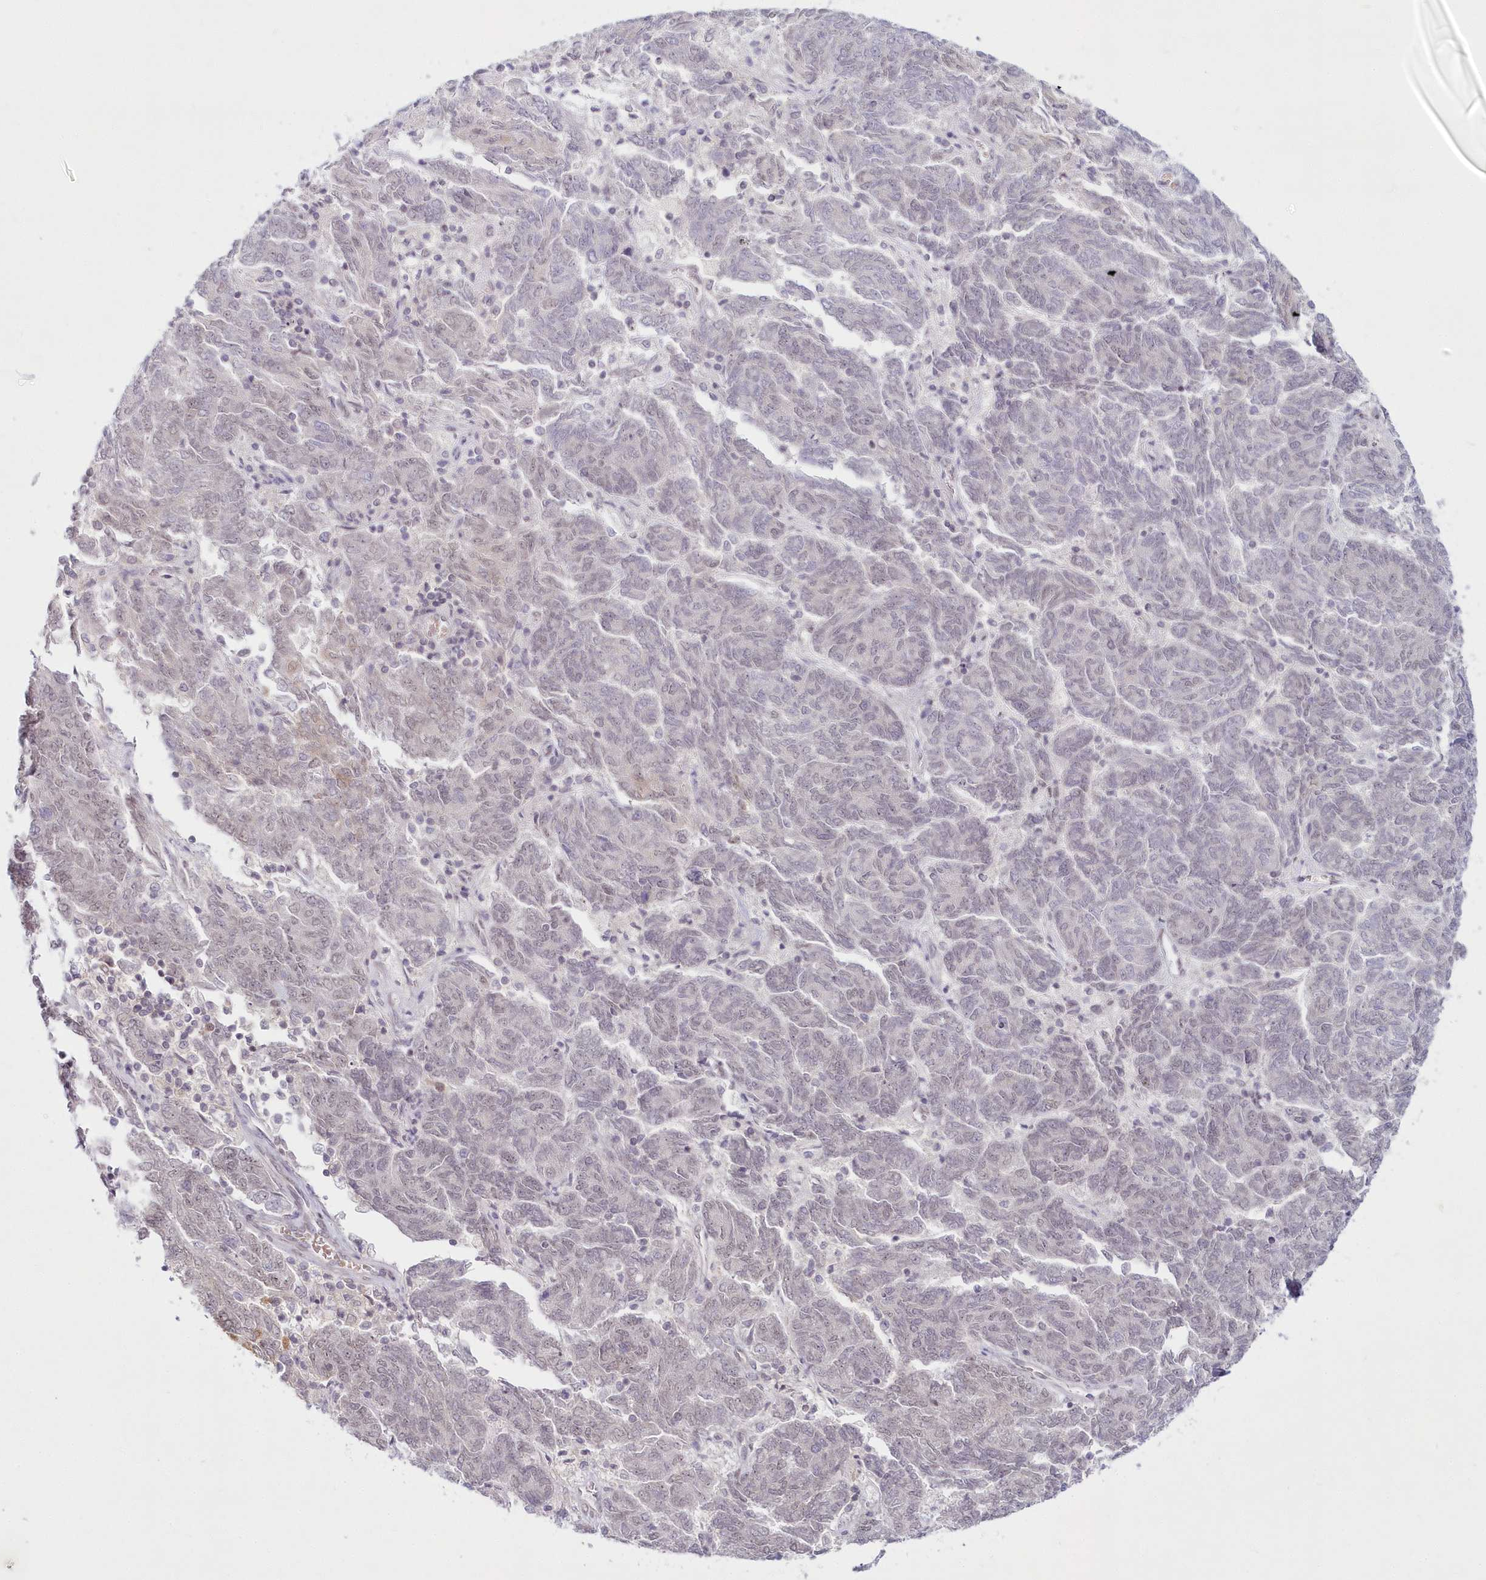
{"staining": {"intensity": "weak", "quantity": "<25%", "location": "cytoplasmic/membranous,nuclear"}, "tissue": "endometrial cancer", "cell_type": "Tumor cells", "image_type": "cancer", "snomed": [{"axis": "morphology", "description": "Adenocarcinoma, NOS"}, {"axis": "topography", "description": "Endometrium"}], "caption": "This is an immunohistochemistry (IHC) micrograph of endometrial cancer (adenocarcinoma). There is no staining in tumor cells.", "gene": "HYCC2", "patient": {"sex": "female", "age": 80}}